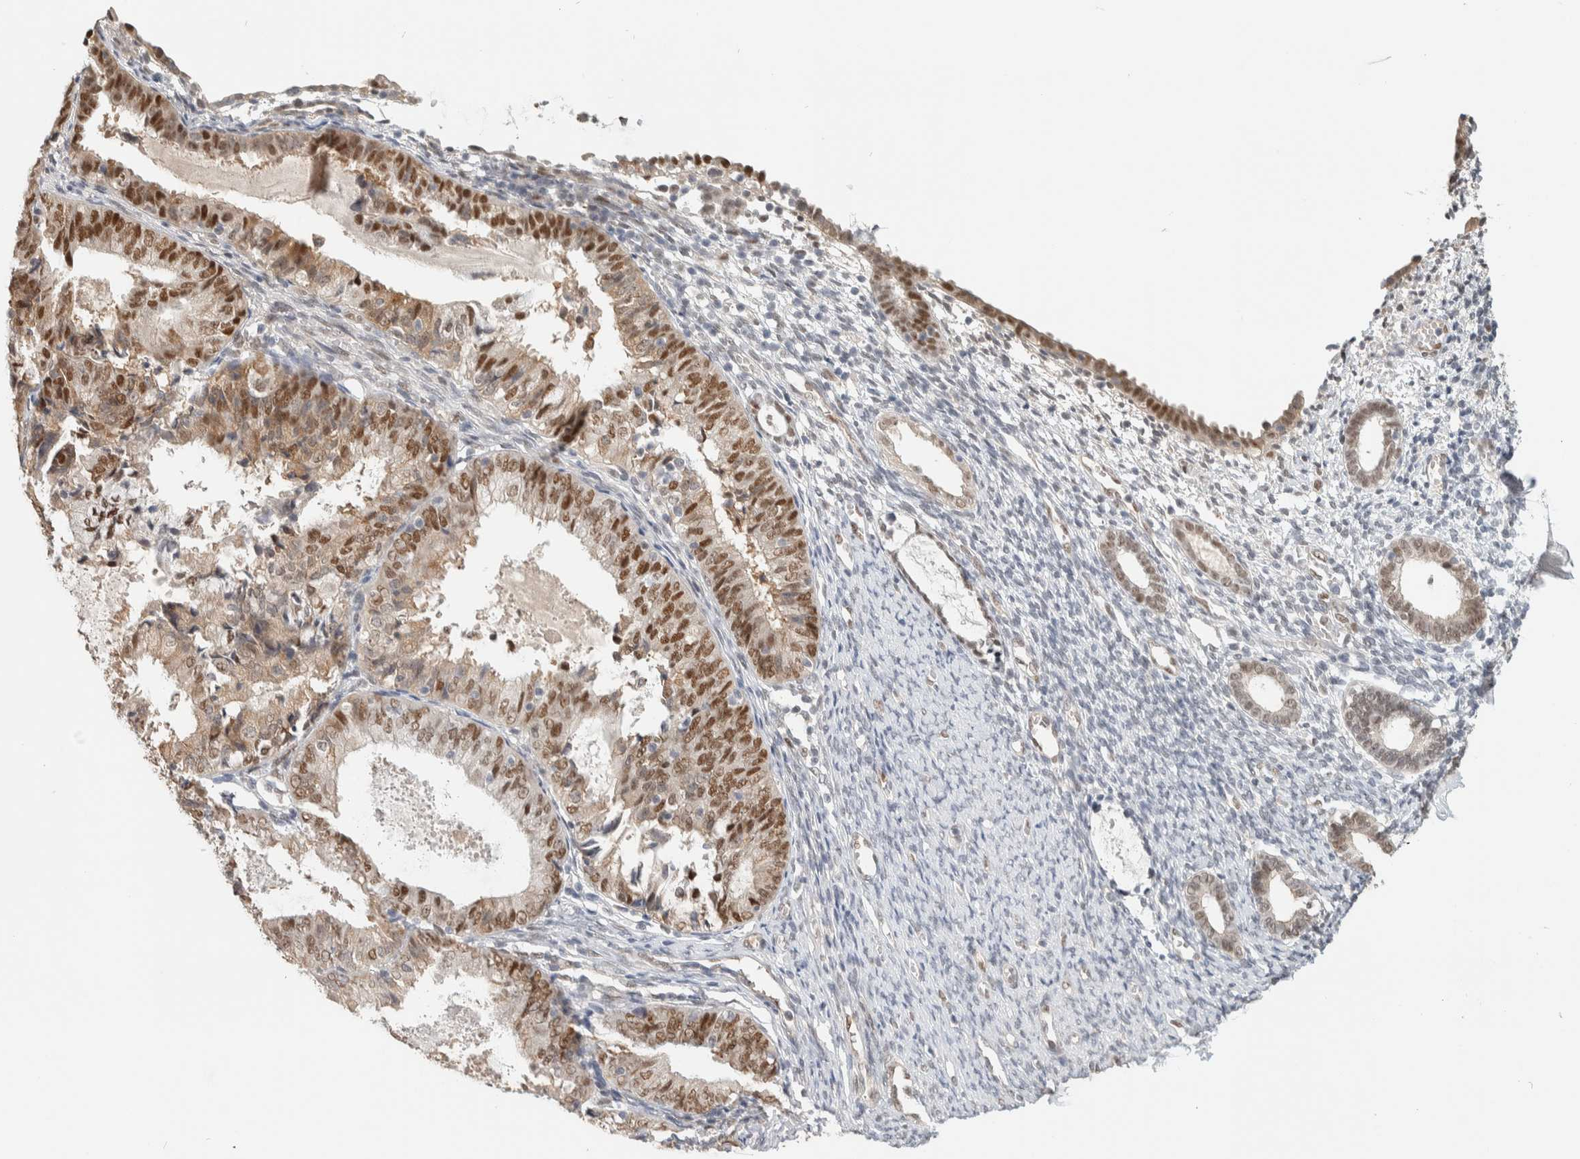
{"staining": {"intensity": "weak", "quantity": "25%-75%", "location": "nuclear"}, "tissue": "endometrium", "cell_type": "Cells in endometrial stroma", "image_type": "normal", "snomed": [{"axis": "morphology", "description": "Normal tissue, NOS"}, {"axis": "morphology", "description": "Adenocarcinoma, NOS"}, {"axis": "topography", "description": "Endometrium"}], "caption": "Cells in endometrial stroma display low levels of weak nuclear staining in about 25%-75% of cells in benign endometrium. (DAB (3,3'-diaminobenzidine) IHC with brightfield microscopy, high magnification).", "gene": "PUS7", "patient": {"sex": "female", "age": 57}}